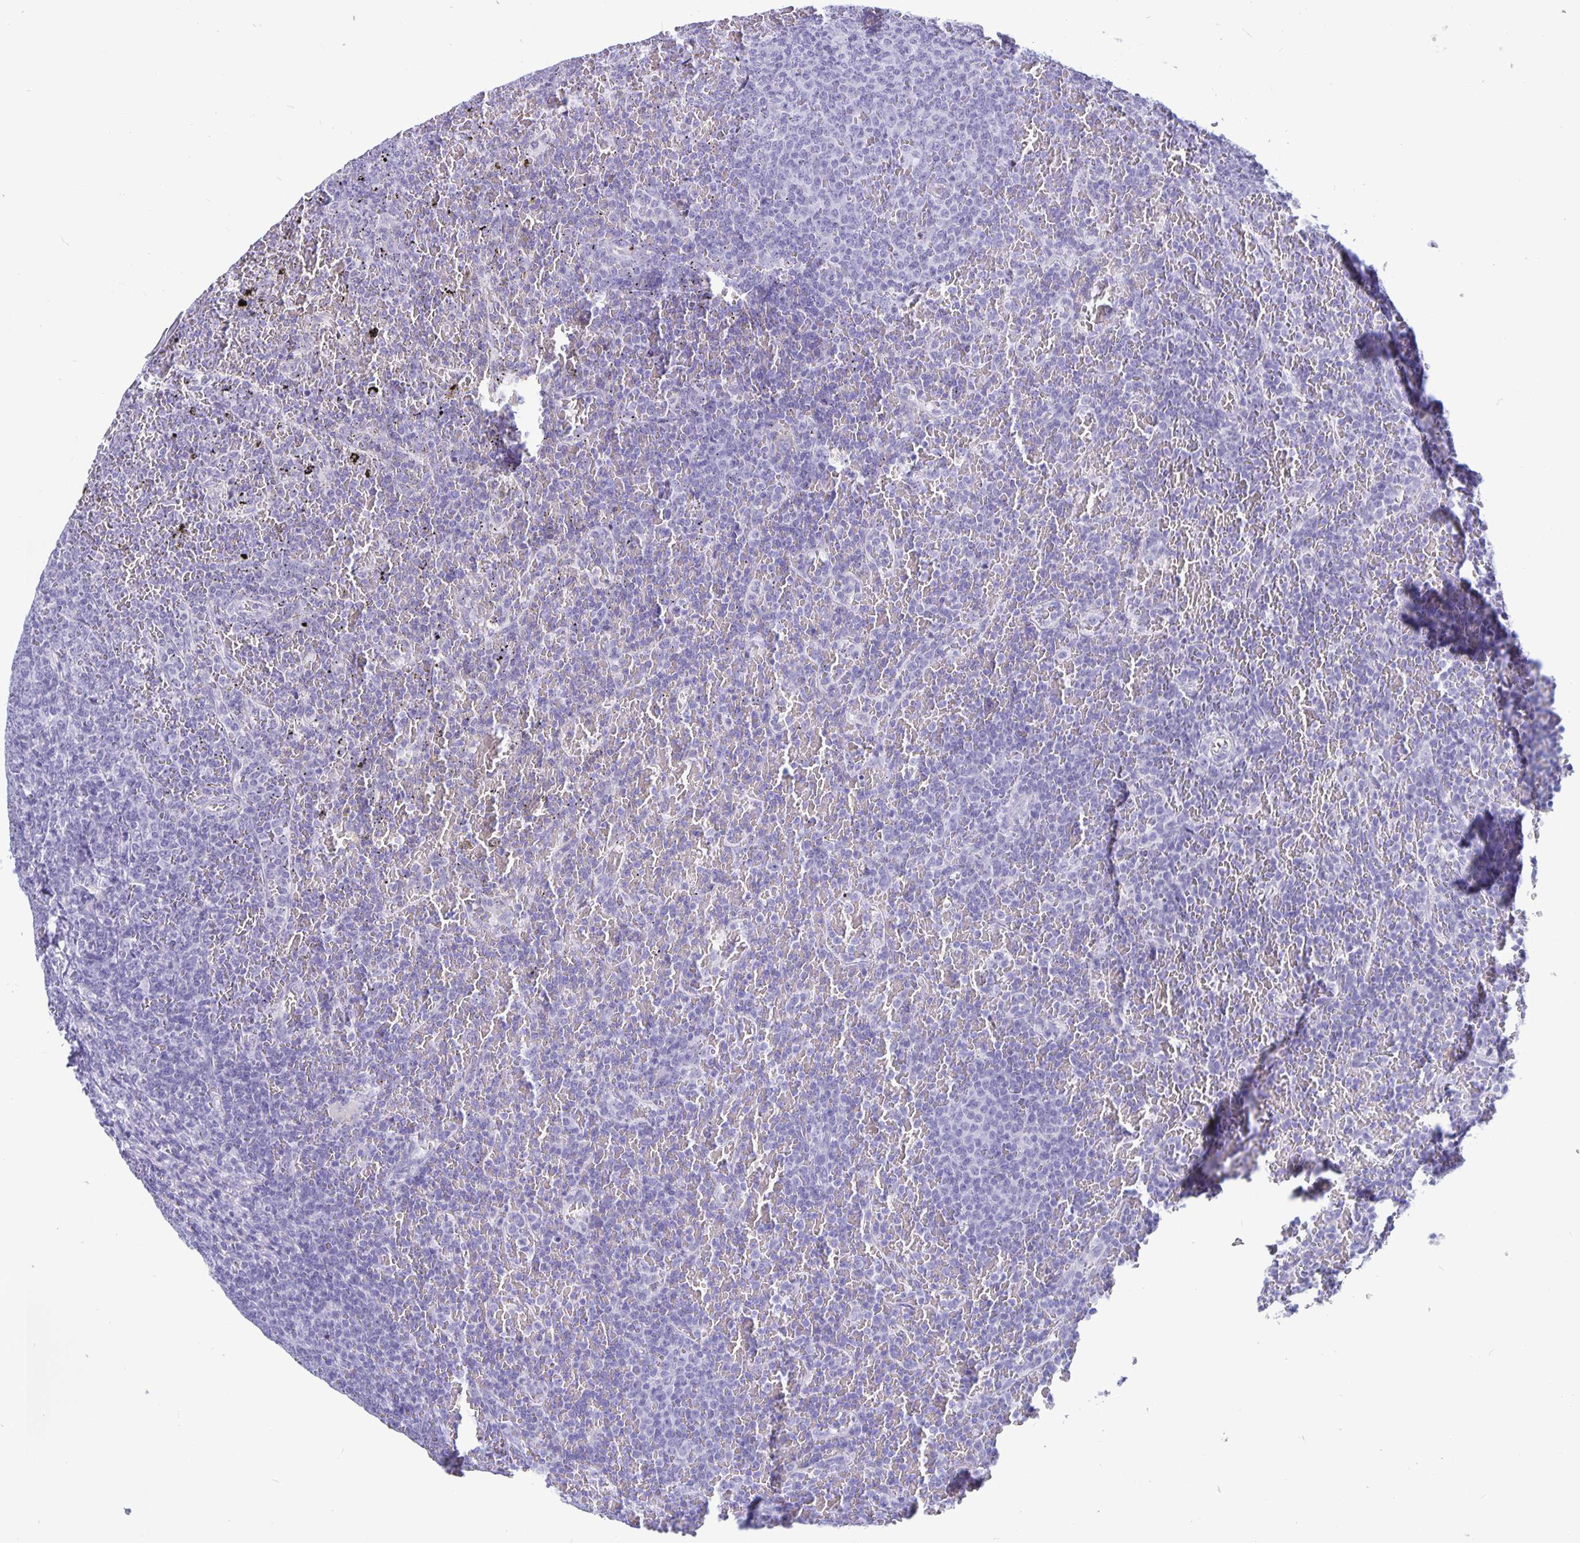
{"staining": {"intensity": "negative", "quantity": "none", "location": "none"}, "tissue": "lymphoma", "cell_type": "Tumor cells", "image_type": "cancer", "snomed": [{"axis": "morphology", "description": "Malignant lymphoma, non-Hodgkin's type, Low grade"}, {"axis": "topography", "description": "Spleen"}], "caption": "A photomicrograph of low-grade malignant lymphoma, non-Hodgkin's type stained for a protein exhibits no brown staining in tumor cells. The staining was performed using DAB to visualize the protein expression in brown, while the nuclei were stained in blue with hematoxylin (Magnification: 20x).", "gene": "BPIFA3", "patient": {"sex": "female", "age": 77}}